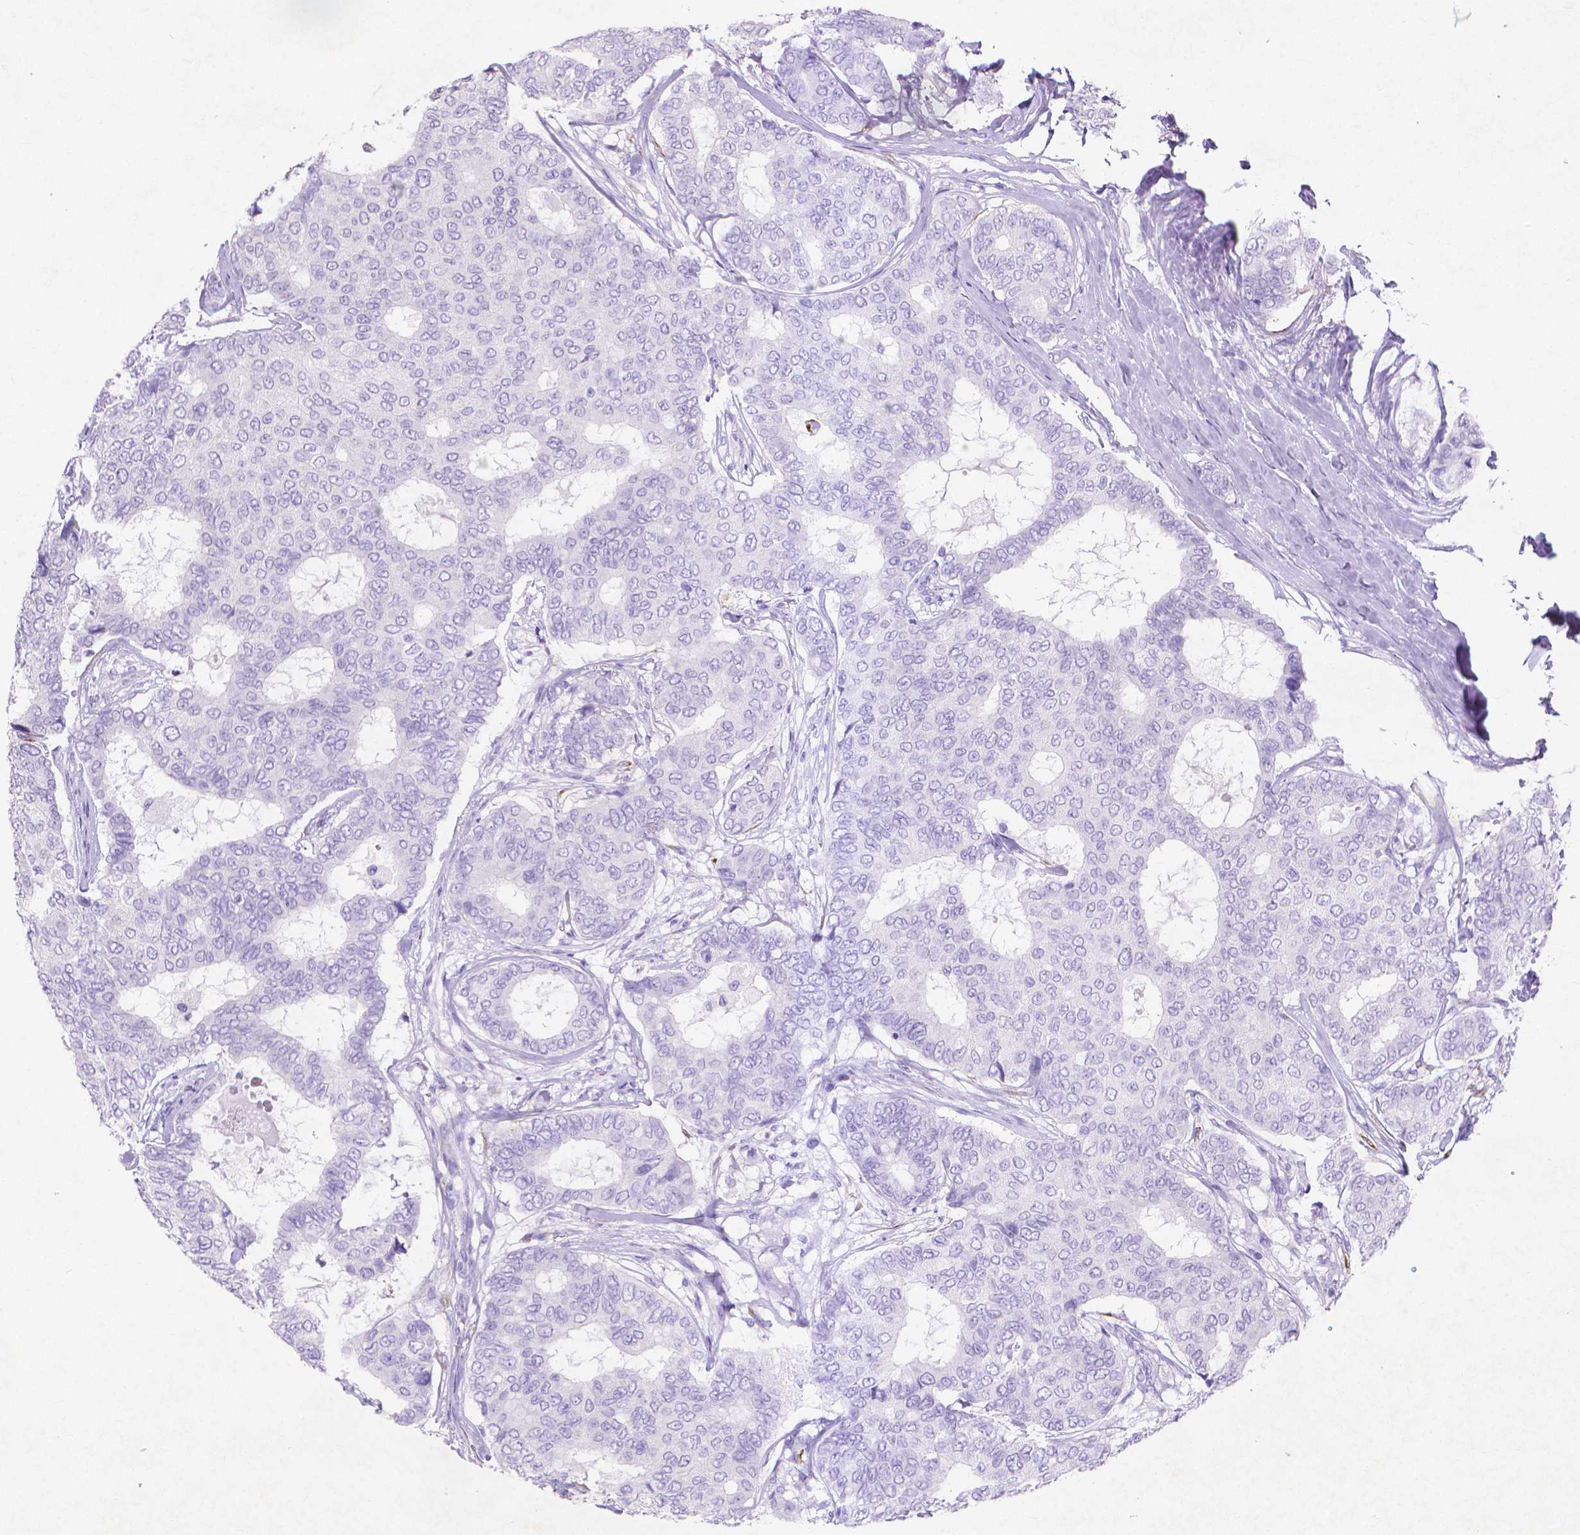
{"staining": {"intensity": "negative", "quantity": "none", "location": "none"}, "tissue": "breast cancer", "cell_type": "Tumor cells", "image_type": "cancer", "snomed": [{"axis": "morphology", "description": "Duct carcinoma"}, {"axis": "topography", "description": "Breast"}], "caption": "Immunohistochemical staining of human infiltrating ductal carcinoma (breast) exhibits no significant staining in tumor cells.", "gene": "MMP11", "patient": {"sex": "female", "age": 75}}